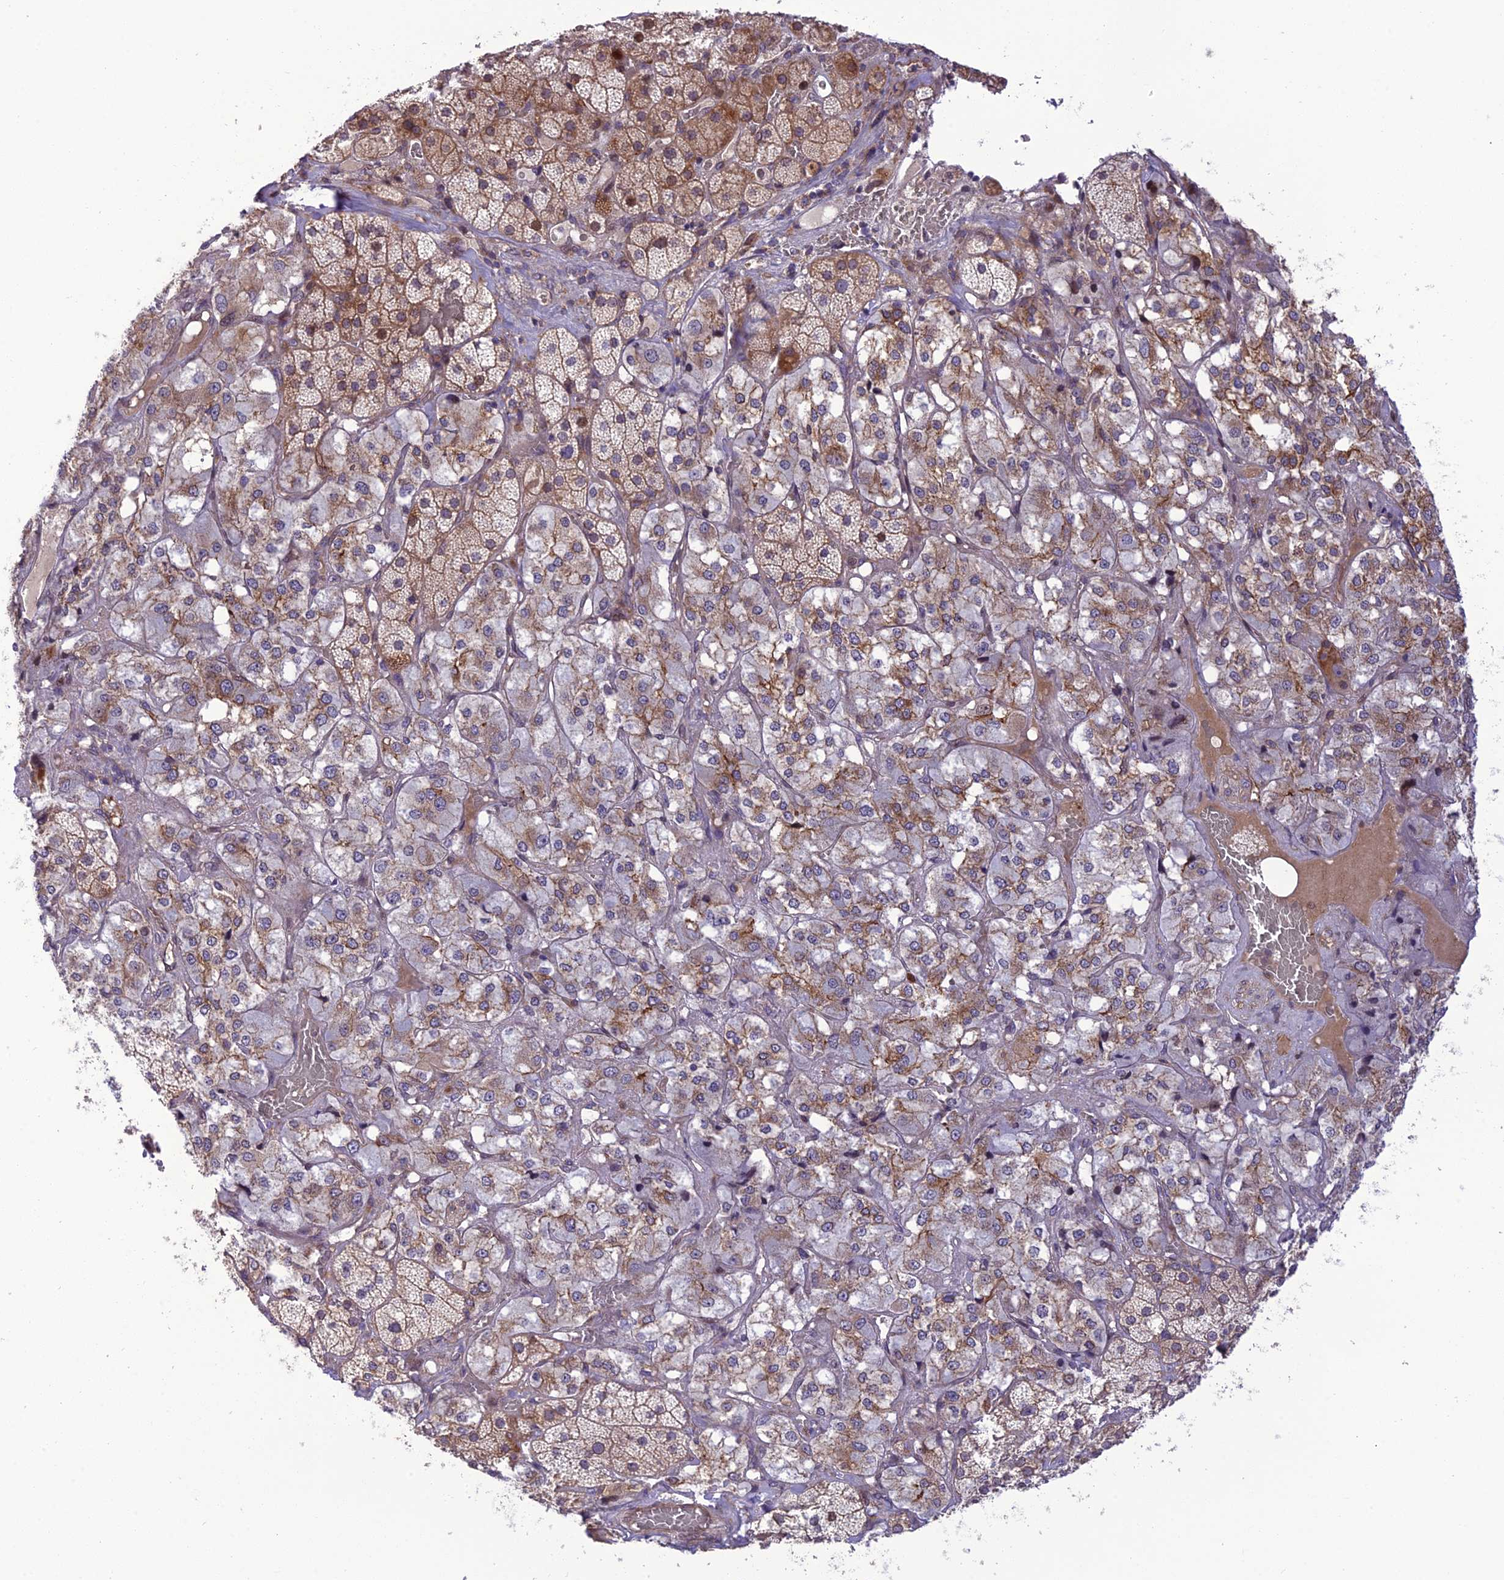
{"staining": {"intensity": "moderate", "quantity": ">75%", "location": "cytoplasmic/membranous"}, "tissue": "adrenal gland", "cell_type": "Glandular cells", "image_type": "normal", "snomed": [{"axis": "morphology", "description": "Normal tissue, NOS"}, {"axis": "topography", "description": "Adrenal gland"}], "caption": "High-magnification brightfield microscopy of unremarkable adrenal gland stained with DAB (3,3'-diaminobenzidine) (brown) and counterstained with hematoxylin (blue). glandular cells exhibit moderate cytoplasmic/membranous positivity is seen in approximately>75% of cells.", "gene": "JMY", "patient": {"sex": "male", "age": 57}}